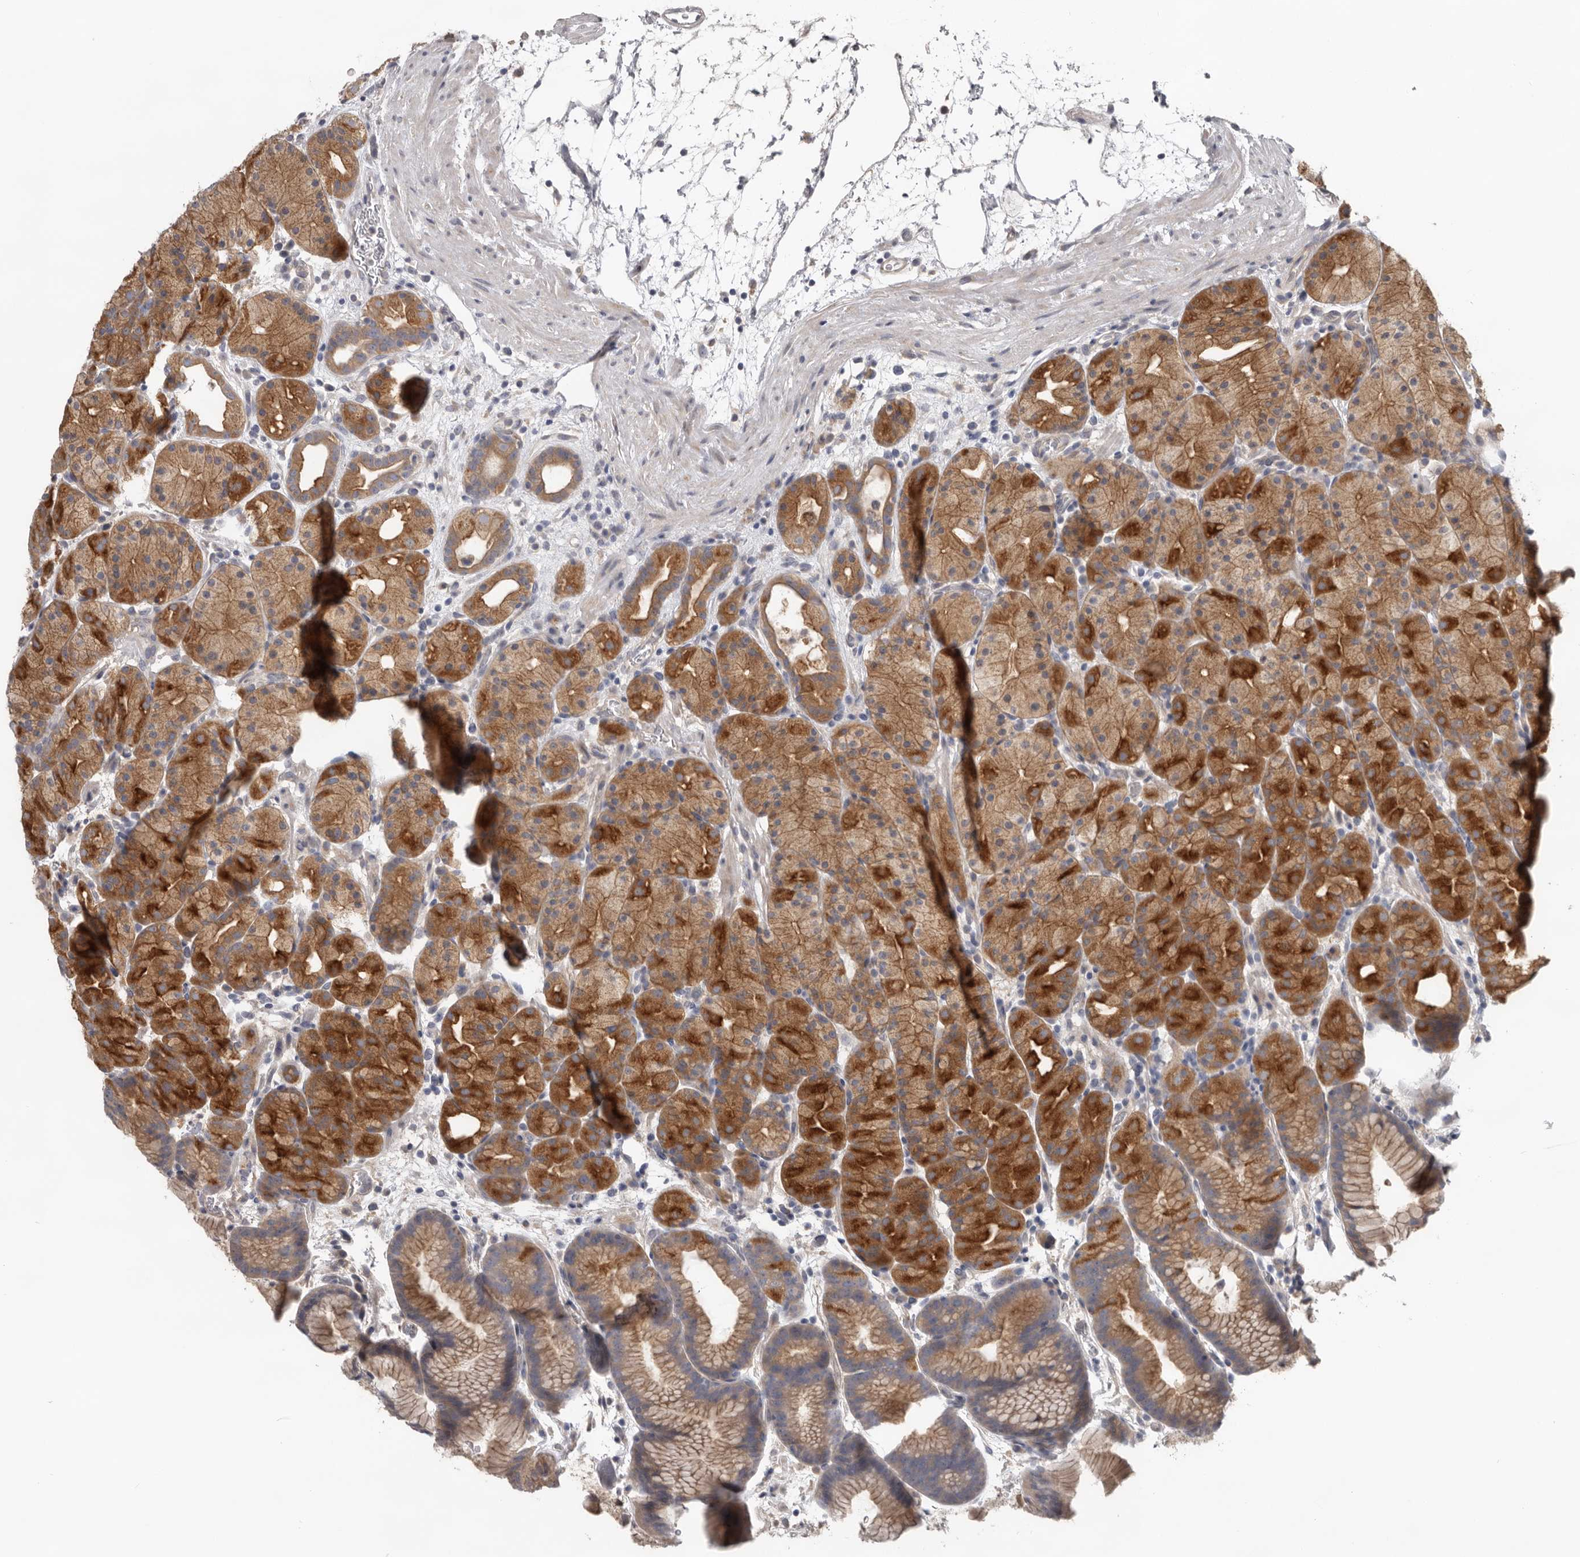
{"staining": {"intensity": "strong", "quantity": ">75%", "location": "cytoplasmic/membranous"}, "tissue": "stomach", "cell_type": "Glandular cells", "image_type": "normal", "snomed": [{"axis": "morphology", "description": "Normal tissue, NOS"}, {"axis": "topography", "description": "Stomach, upper"}], "caption": "Stomach stained for a protein shows strong cytoplasmic/membranous positivity in glandular cells.", "gene": "HINT3", "patient": {"sex": "male", "age": 48}}